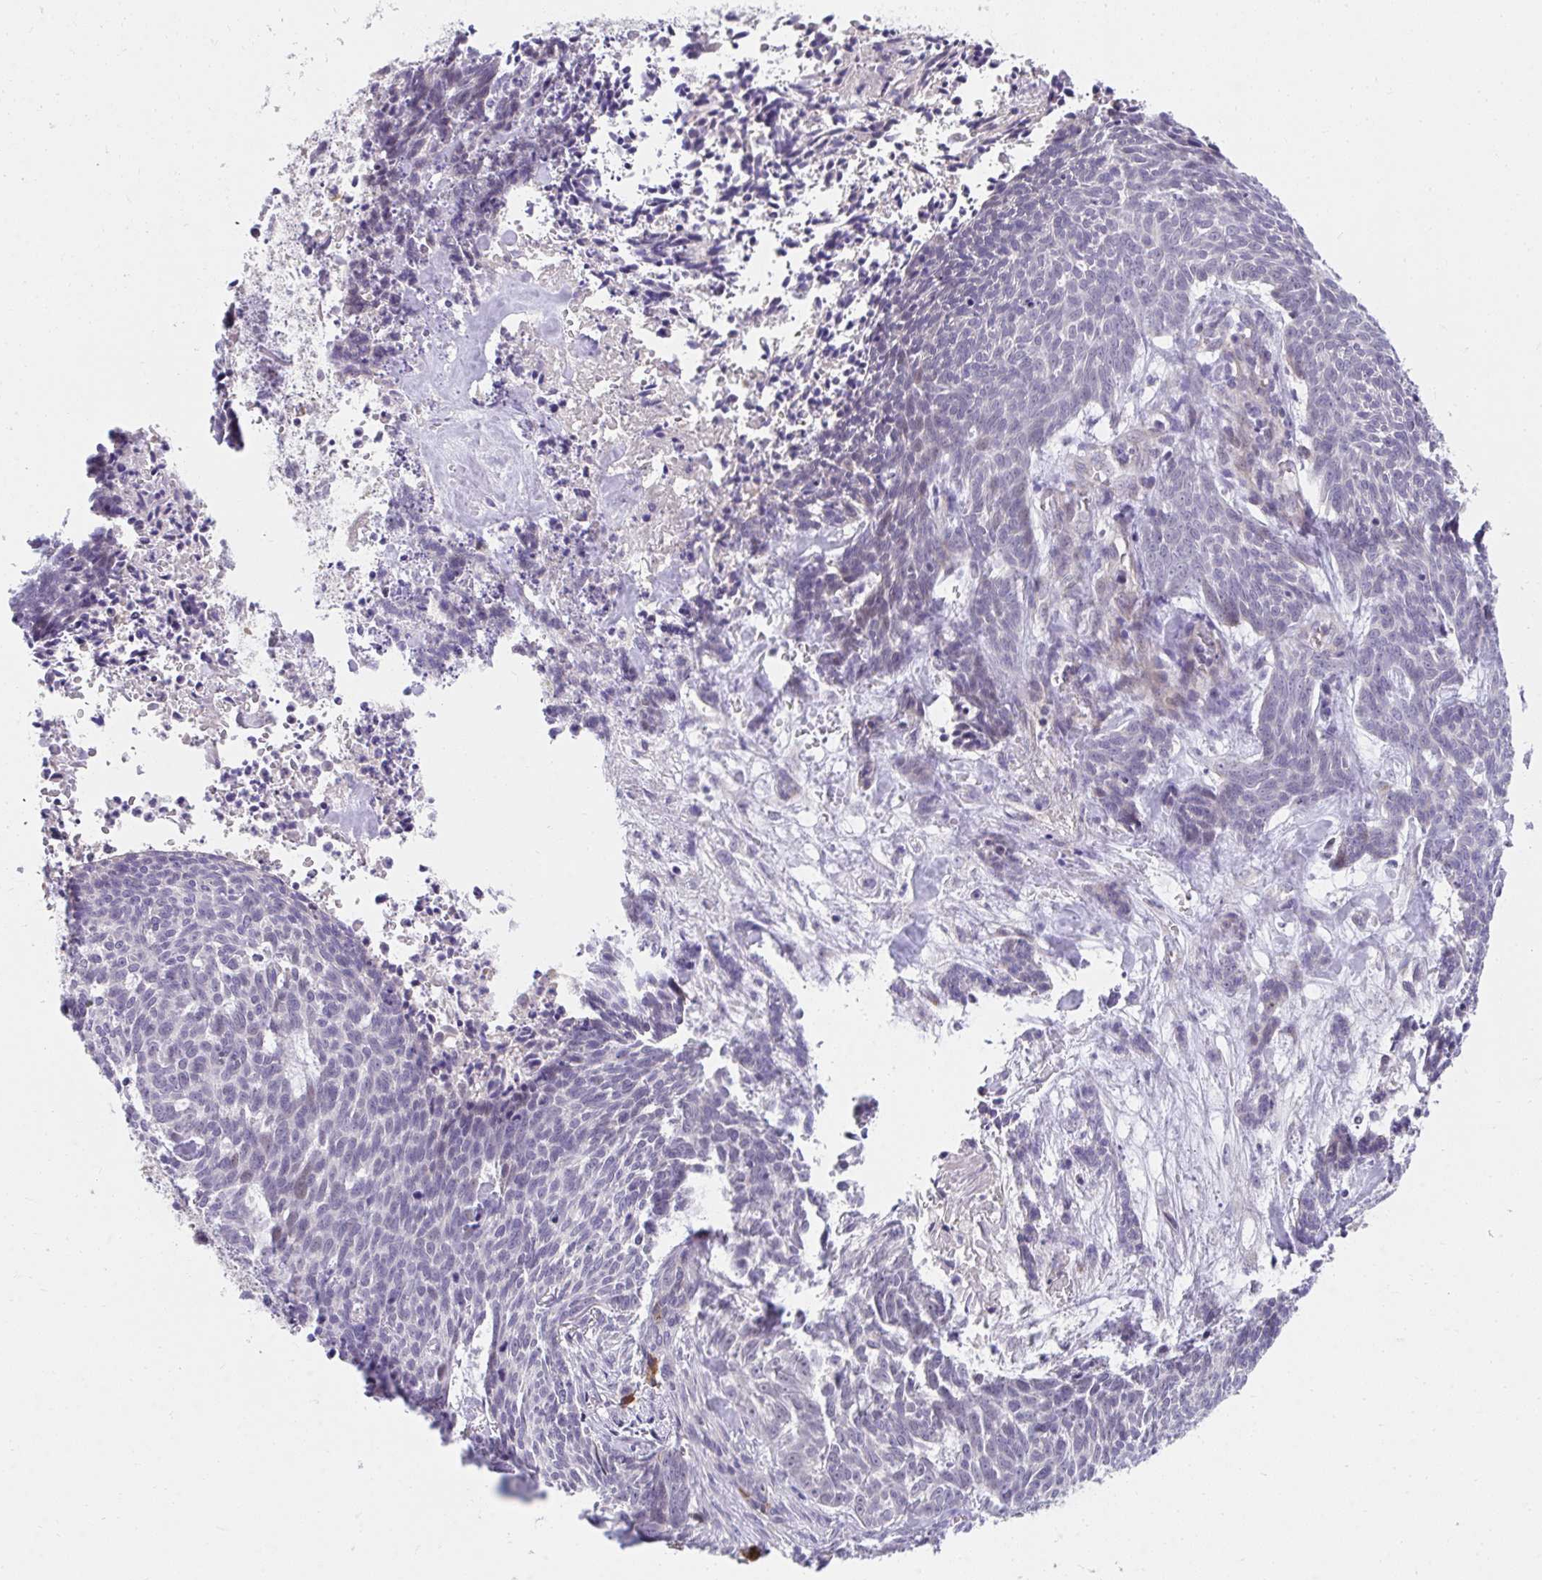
{"staining": {"intensity": "negative", "quantity": "none", "location": "none"}, "tissue": "skin cancer", "cell_type": "Tumor cells", "image_type": "cancer", "snomed": [{"axis": "morphology", "description": "Basal cell carcinoma"}, {"axis": "topography", "description": "Skin"}], "caption": "The histopathology image demonstrates no significant expression in tumor cells of skin cancer (basal cell carcinoma).", "gene": "SLAMF7", "patient": {"sex": "female", "age": 93}}